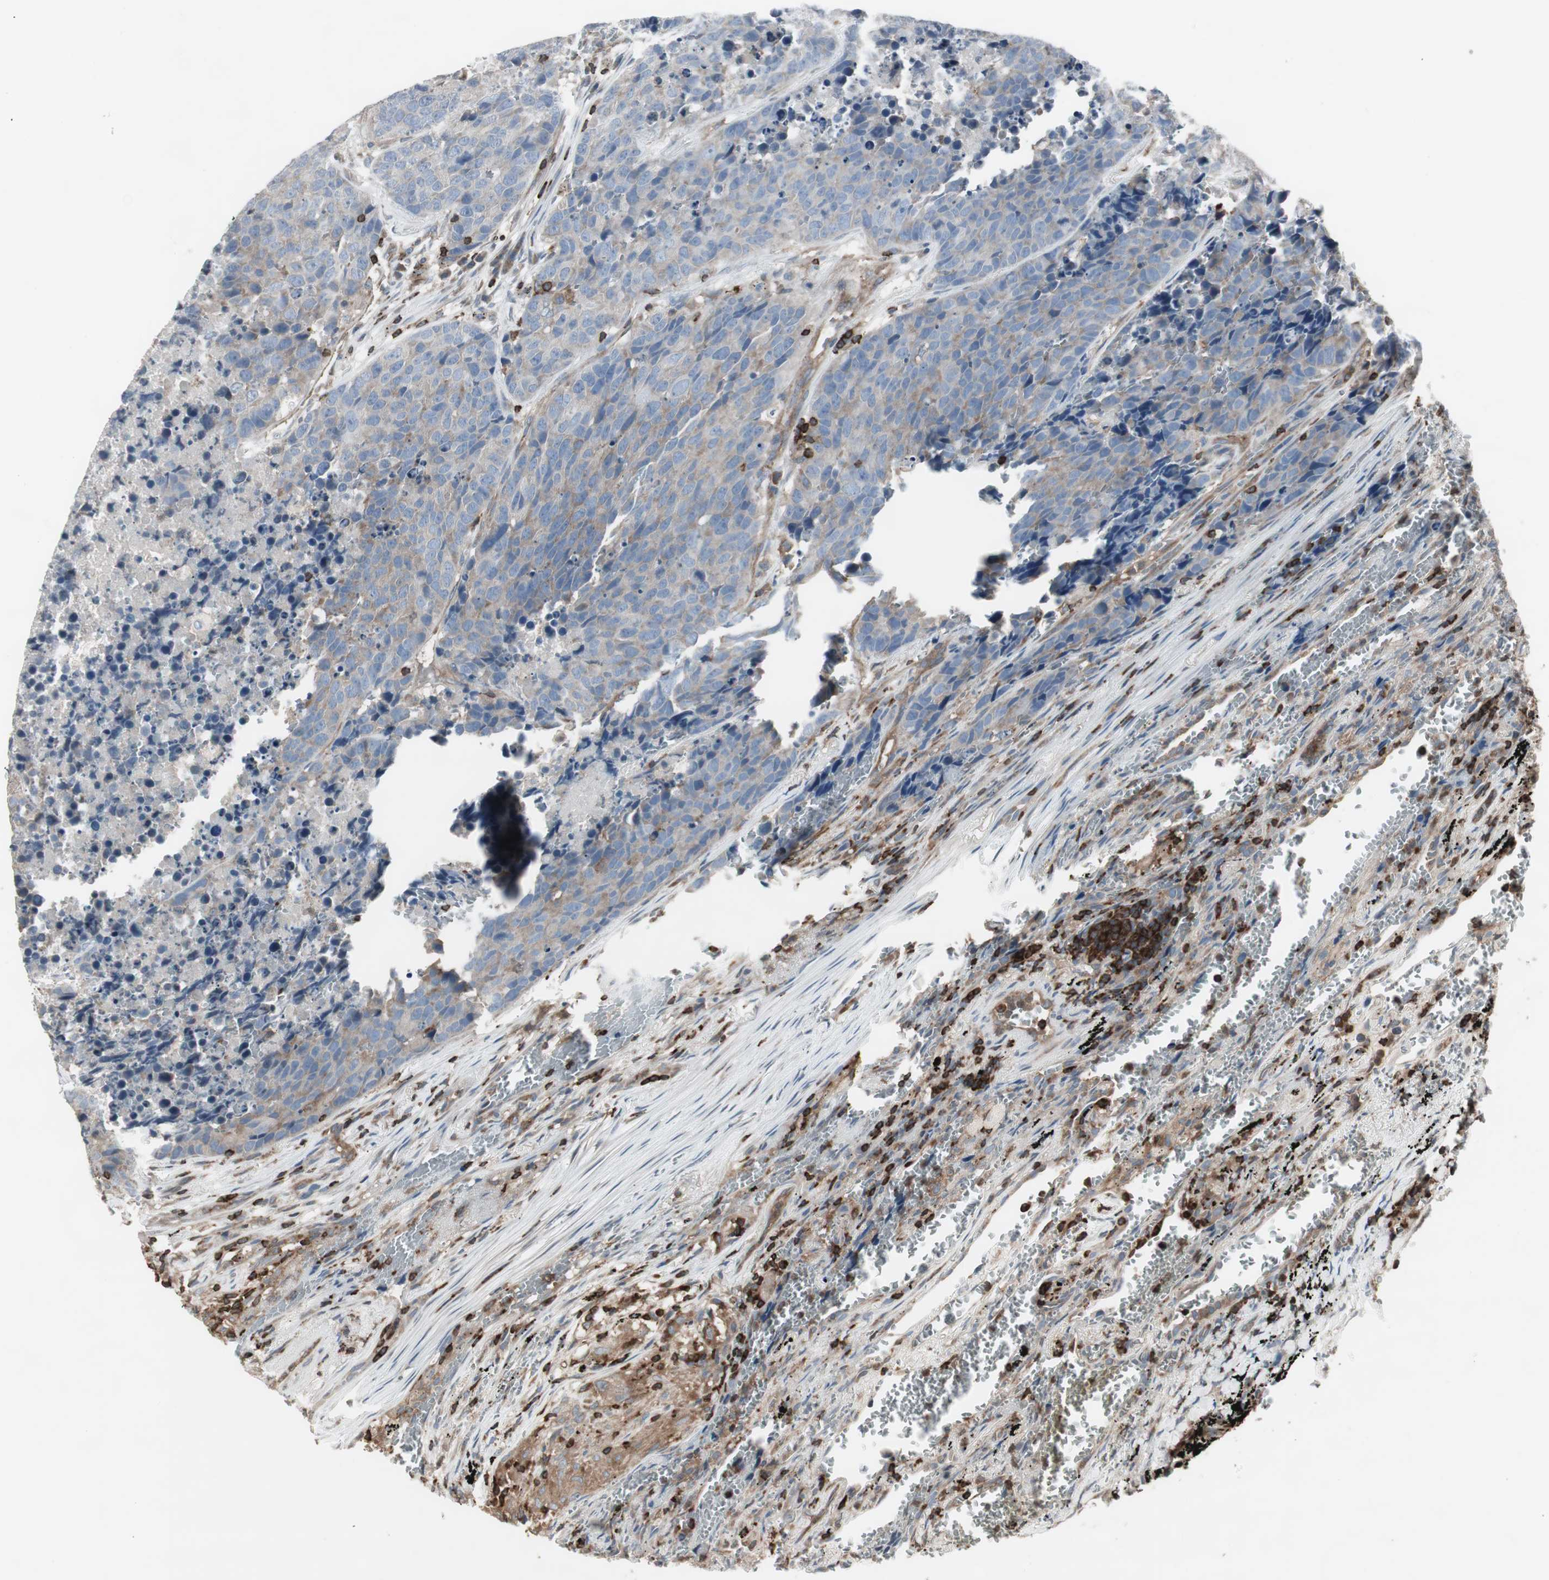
{"staining": {"intensity": "weak", "quantity": "25%-75%", "location": "cytoplasmic/membranous"}, "tissue": "carcinoid", "cell_type": "Tumor cells", "image_type": "cancer", "snomed": [{"axis": "morphology", "description": "Carcinoid, malignant, NOS"}, {"axis": "topography", "description": "Lung"}], "caption": "Approximately 25%-75% of tumor cells in malignant carcinoid display weak cytoplasmic/membranous protein expression as visualized by brown immunohistochemical staining.", "gene": "ARHGEF1", "patient": {"sex": "male", "age": 60}}